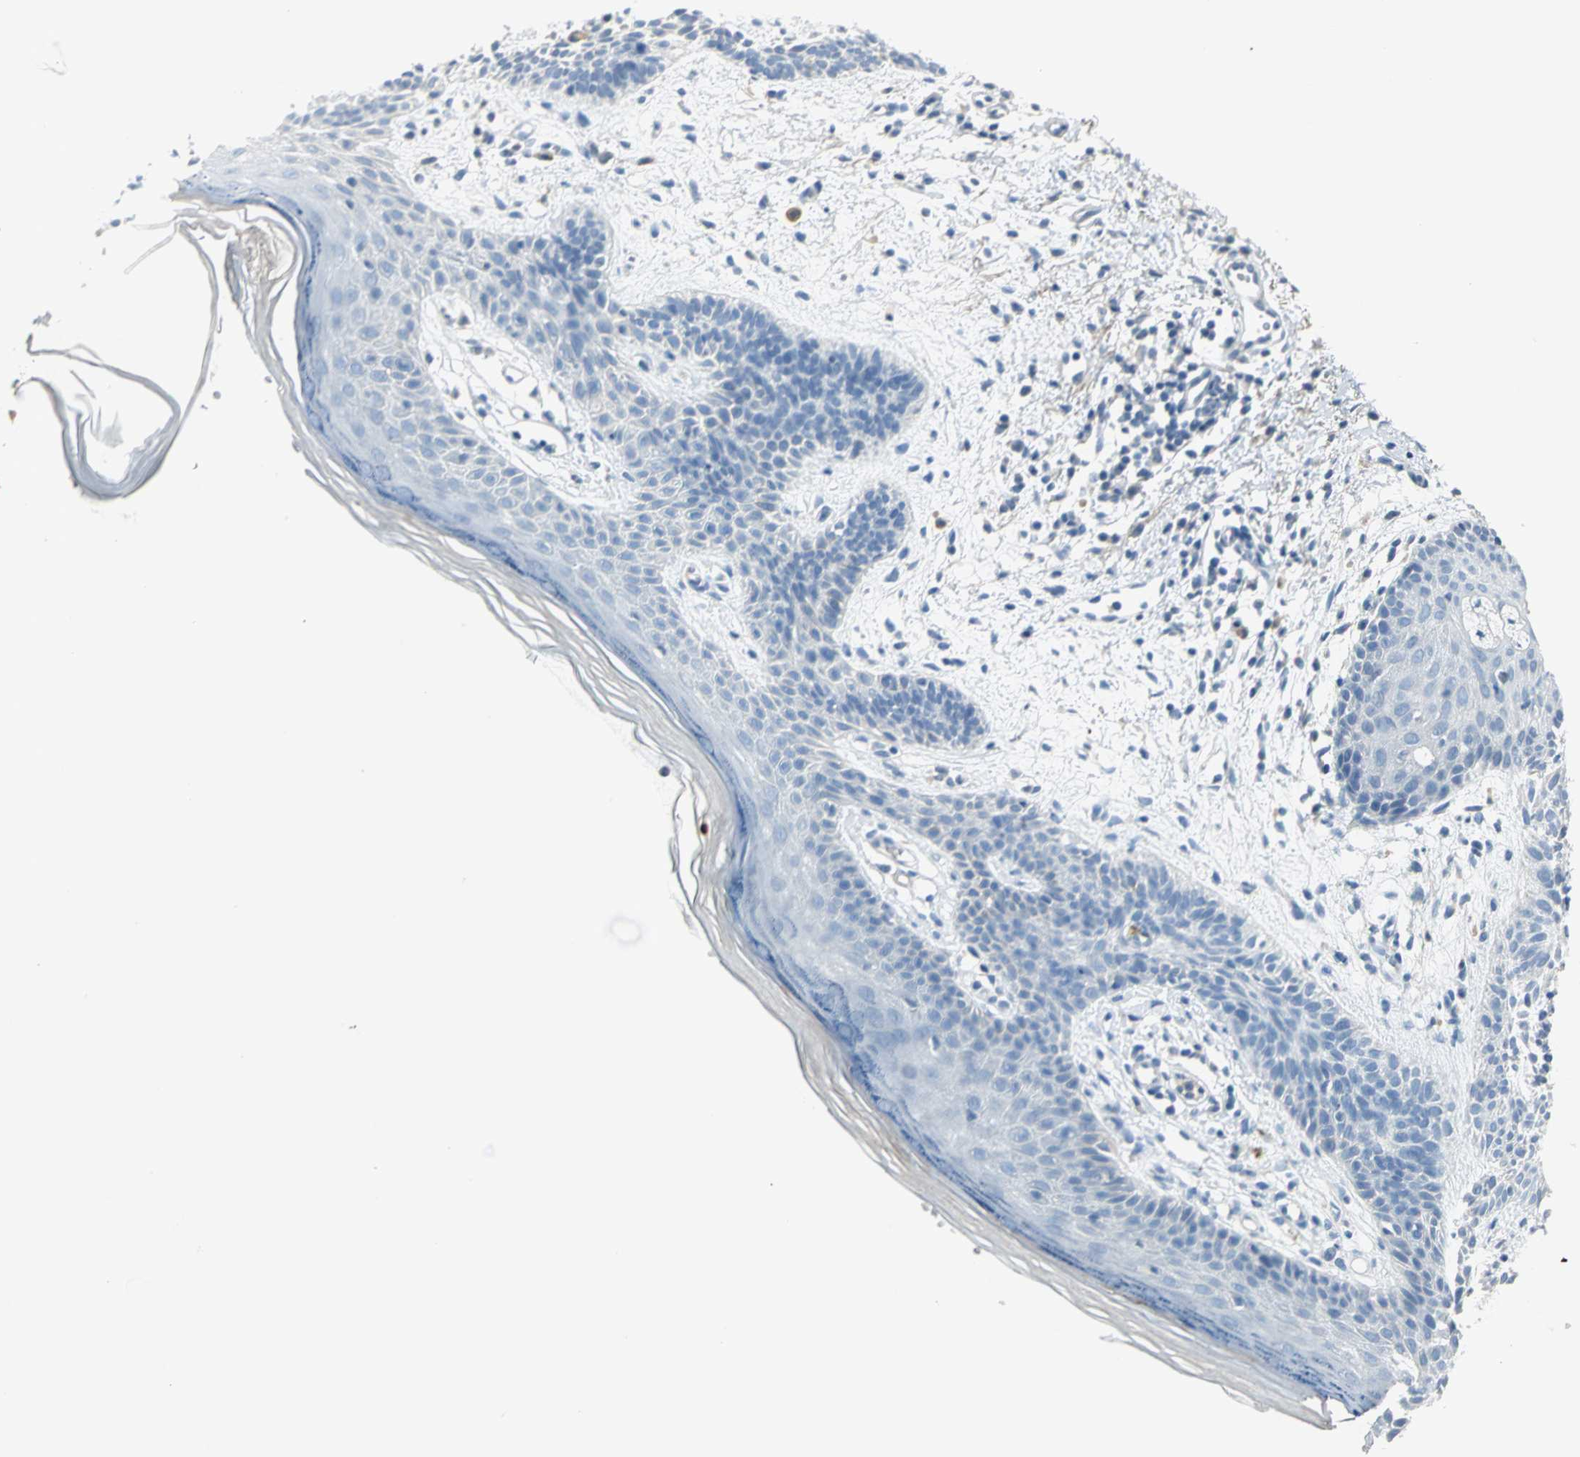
{"staining": {"intensity": "negative", "quantity": "none", "location": "none"}, "tissue": "skin cancer", "cell_type": "Tumor cells", "image_type": "cancer", "snomed": [{"axis": "morphology", "description": "Normal tissue, NOS"}, {"axis": "morphology", "description": "Basal cell carcinoma"}, {"axis": "topography", "description": "Skin"}], "caption": "Immunohistochemistry micrograph of skin basal cell carcinoma stained for a protein (brown), which shows no staining in tumor cells.", "gene": "ZIC1", "patient": {"sex": "female", "age": 69}}